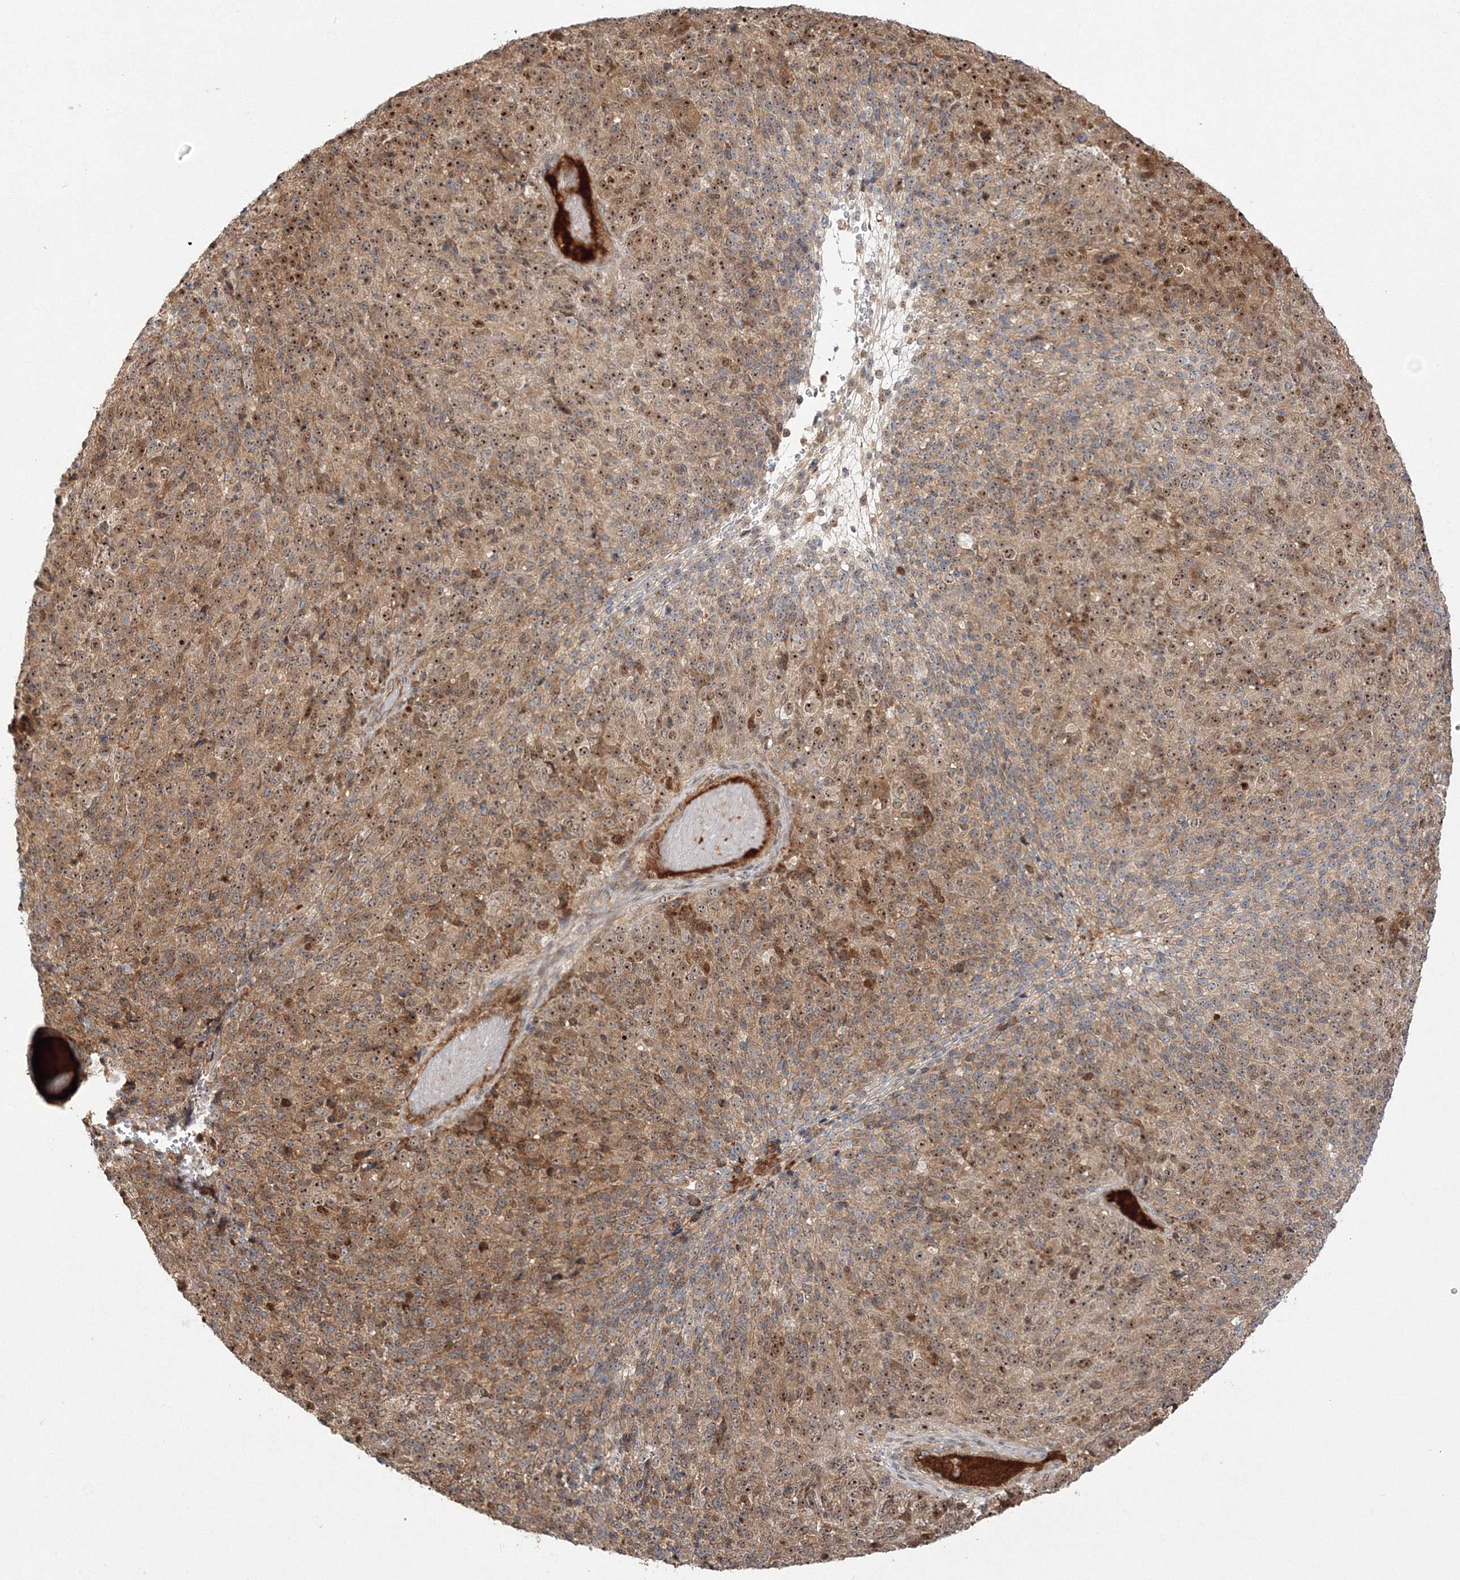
{"staining": {"intensity": "moderate", "quantity": ">75%", "location": "cytoplasmic/membranous,nuclear"}, "tissue": "melanoma", "cell_type": "Tumor cells", "image_type": "cancer", "snomed": [{"axis": "morphology", "description": "Malignant melanoma, Metastatic site"}, {"axis": "topography", "description": "Brain"}], "caption": "A photomicrograph showing moderate cytoplasmic/membranous and nuclear staining in approximately >75% of tumor cells in melanoma, as visualized by brown immunohistochemical staining.", "gene": "NPM3", "patient": {"sex": "female", "age": 56}}